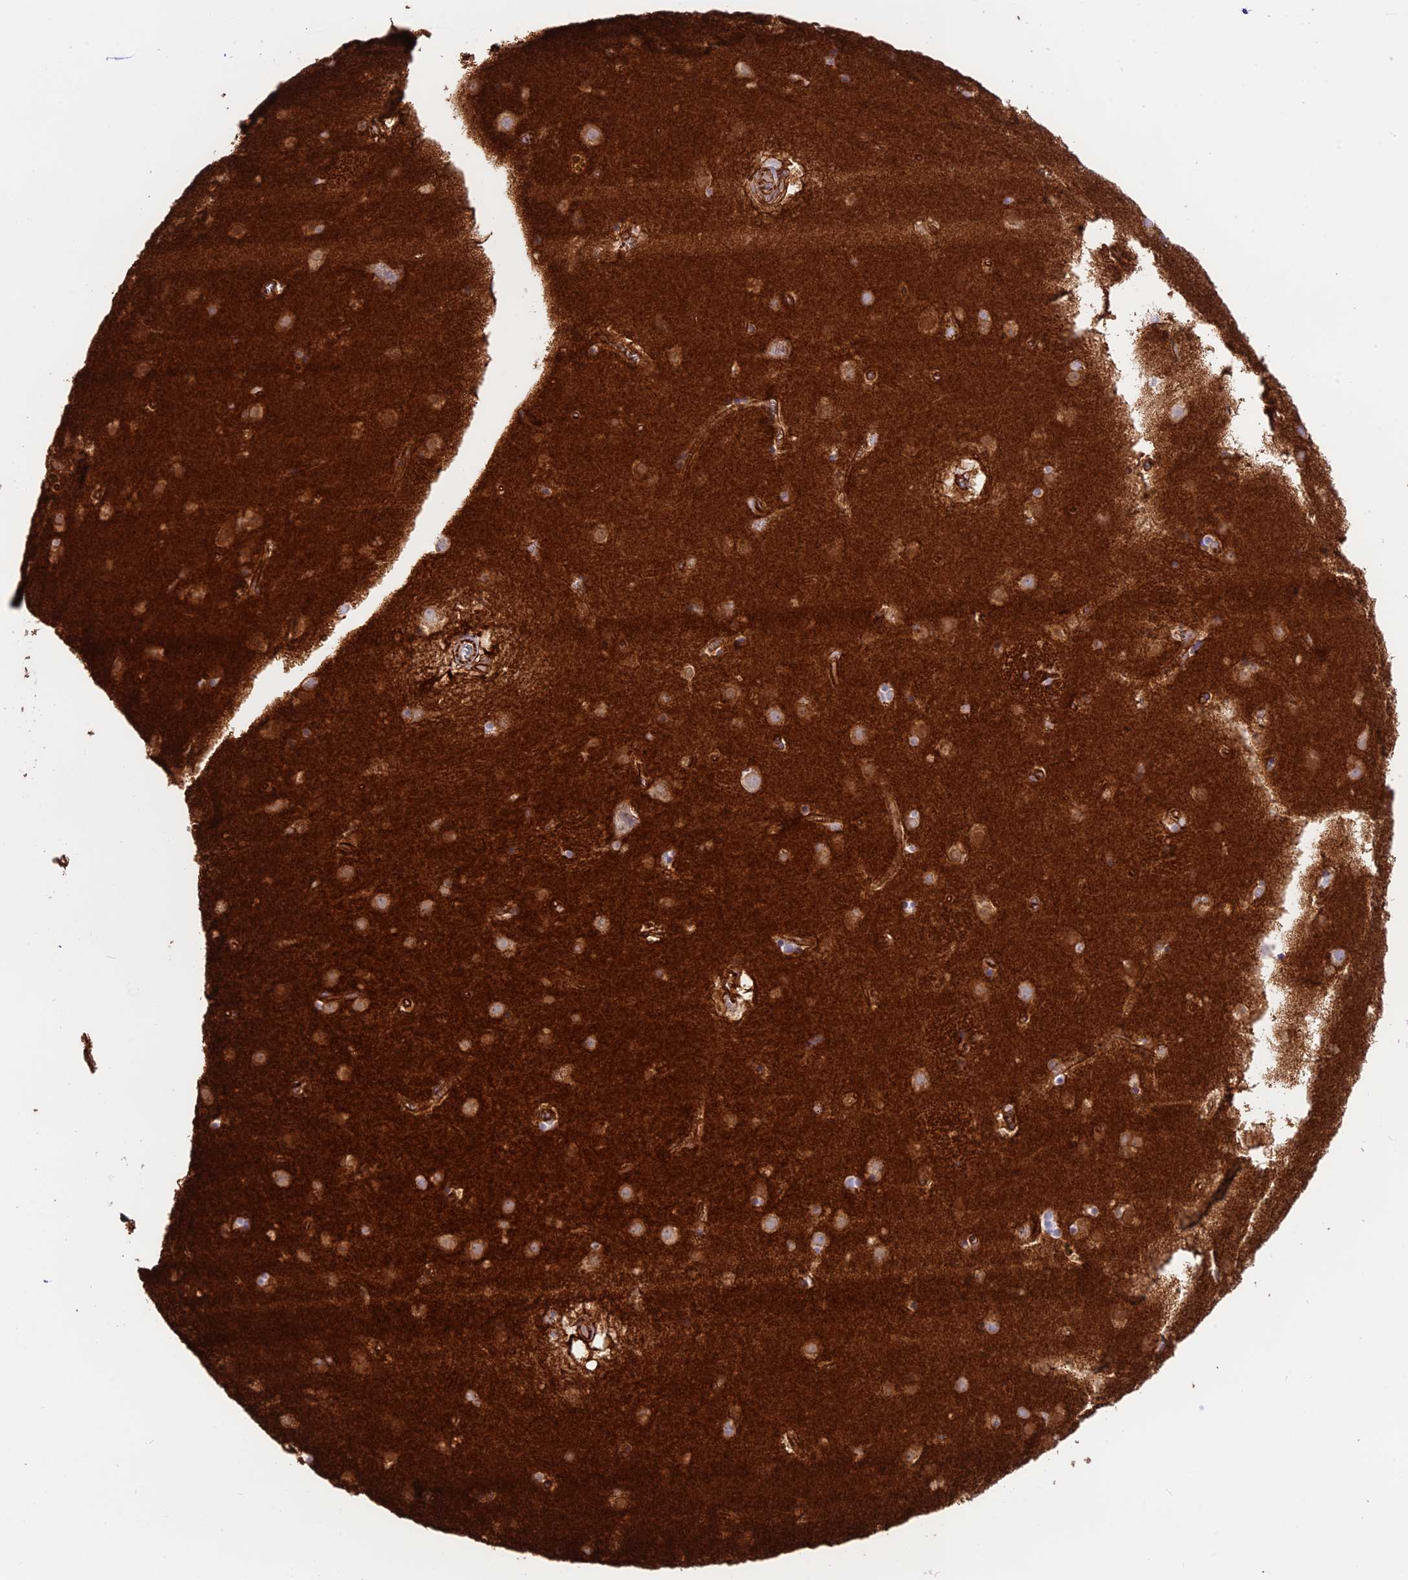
{"staining": {"intensity": "strong", "quantity": "<25%", "location": "cytoplasmic/membranous"}, "tissue": "caudate", "cell_type": "Glial cells", "image_type": "normal", "snomed": [{"axis": "morphology", "description": "Normal tissue, NOS"}, {"axis": "topography", "description": "Lateral ventricle wall"}], "caption": "Caudate stained with IHC demonstrates strong cytoplasmic/membranous expression in about <25% of glial cells.", "gene": "YPEL5", "patient": {"sex": "male", "age": 70}}